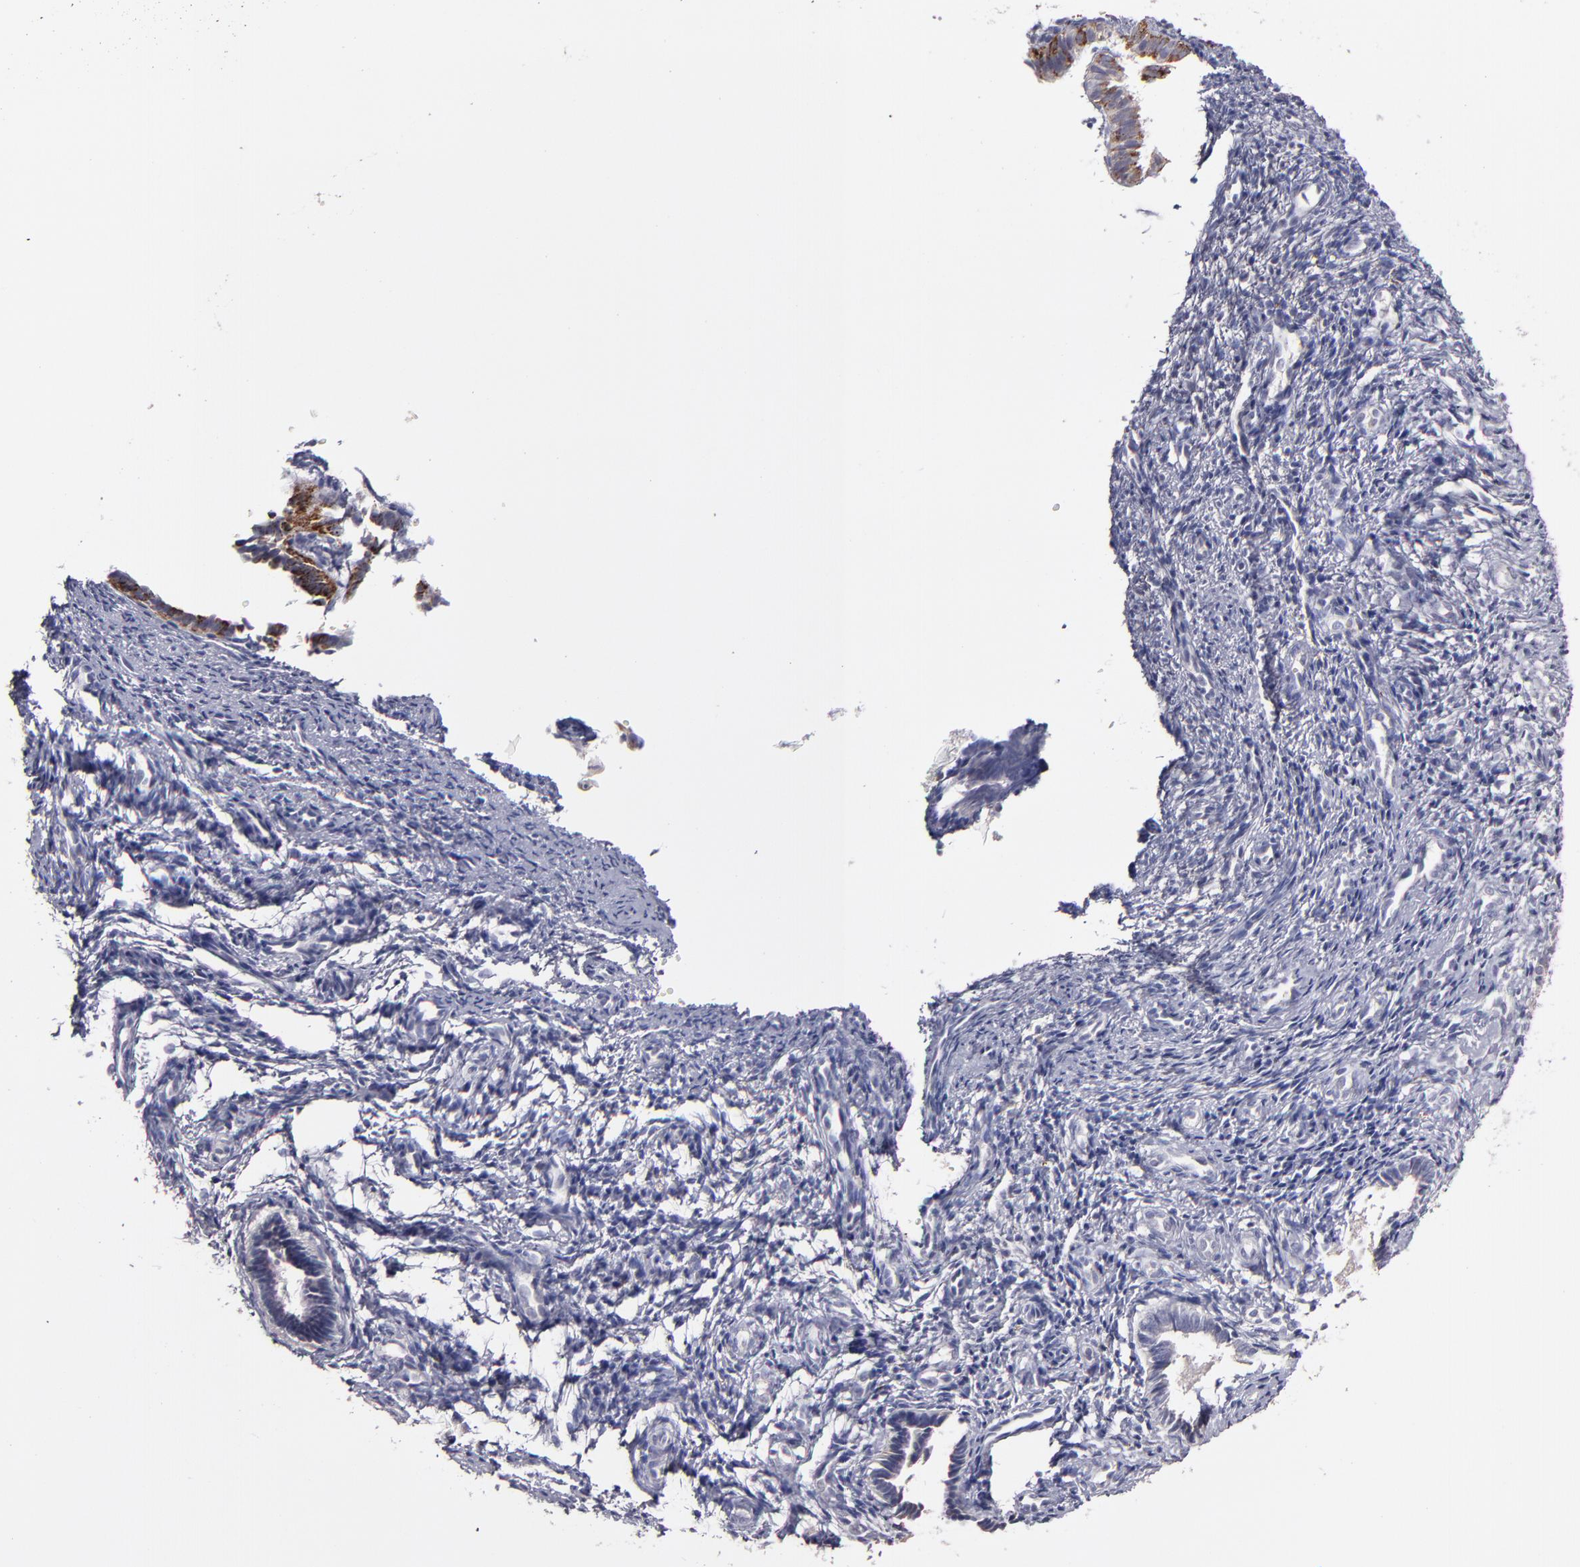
{"staining": {"intensity": "strong", "quantity": "<25%", "location": "cytoplasmic/membranous"}, "tissue": "endometrium", "cell_type": "Cells in endometrial stroma", "image_type": "normal", "snomed": [{"axis": "morphology", "description": "Normal tissue, NOS"}, {"axis": "topography", "description": "Endometrium"}], "caption": "Unremarkable endometrium exhibits strong cytoplasmic/membranous positivity in approximately <25% of cells in endometrial stroma.", "gene": "GLDC", "patient": {"sex": "female", "age": 27}}